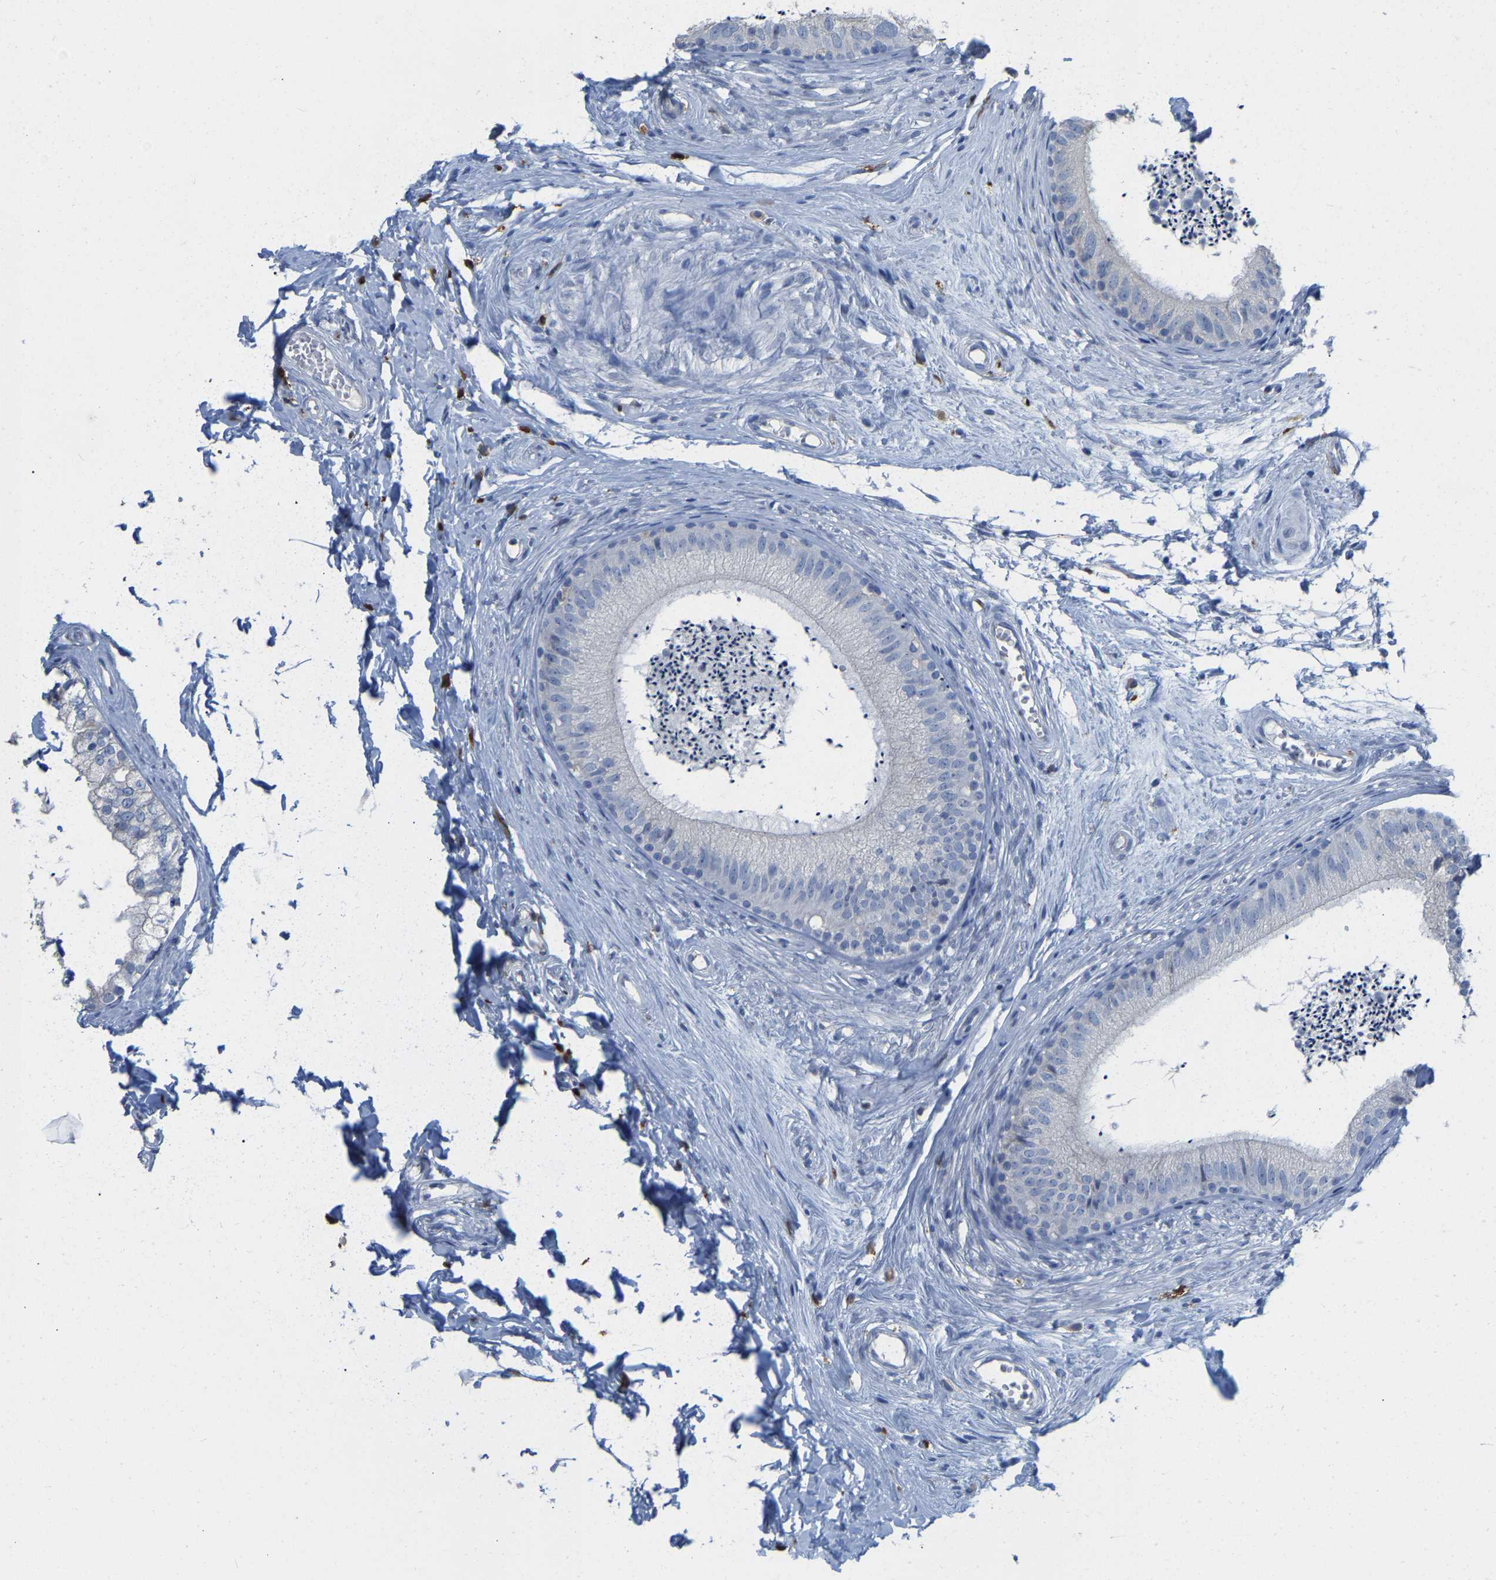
{"staining": {"intensity": "negative", "quantity": "none", "location": "none"}, "tissue": "epididymis", "cell_type": "Glandular cells", "image_type": "normal", "snomed": [{"axis": "morphology", "description": "Normal tissue, NOS"}, {"axis": "topography", "description": "Epididymis"}], "caption": "Immunohistochemical staining of benign epididymis shows no significant positivity in glandular cells. Nuclei are stained in blue.", "gene": "ULBP2", "patient": {"sex": "male", "age": 56}}